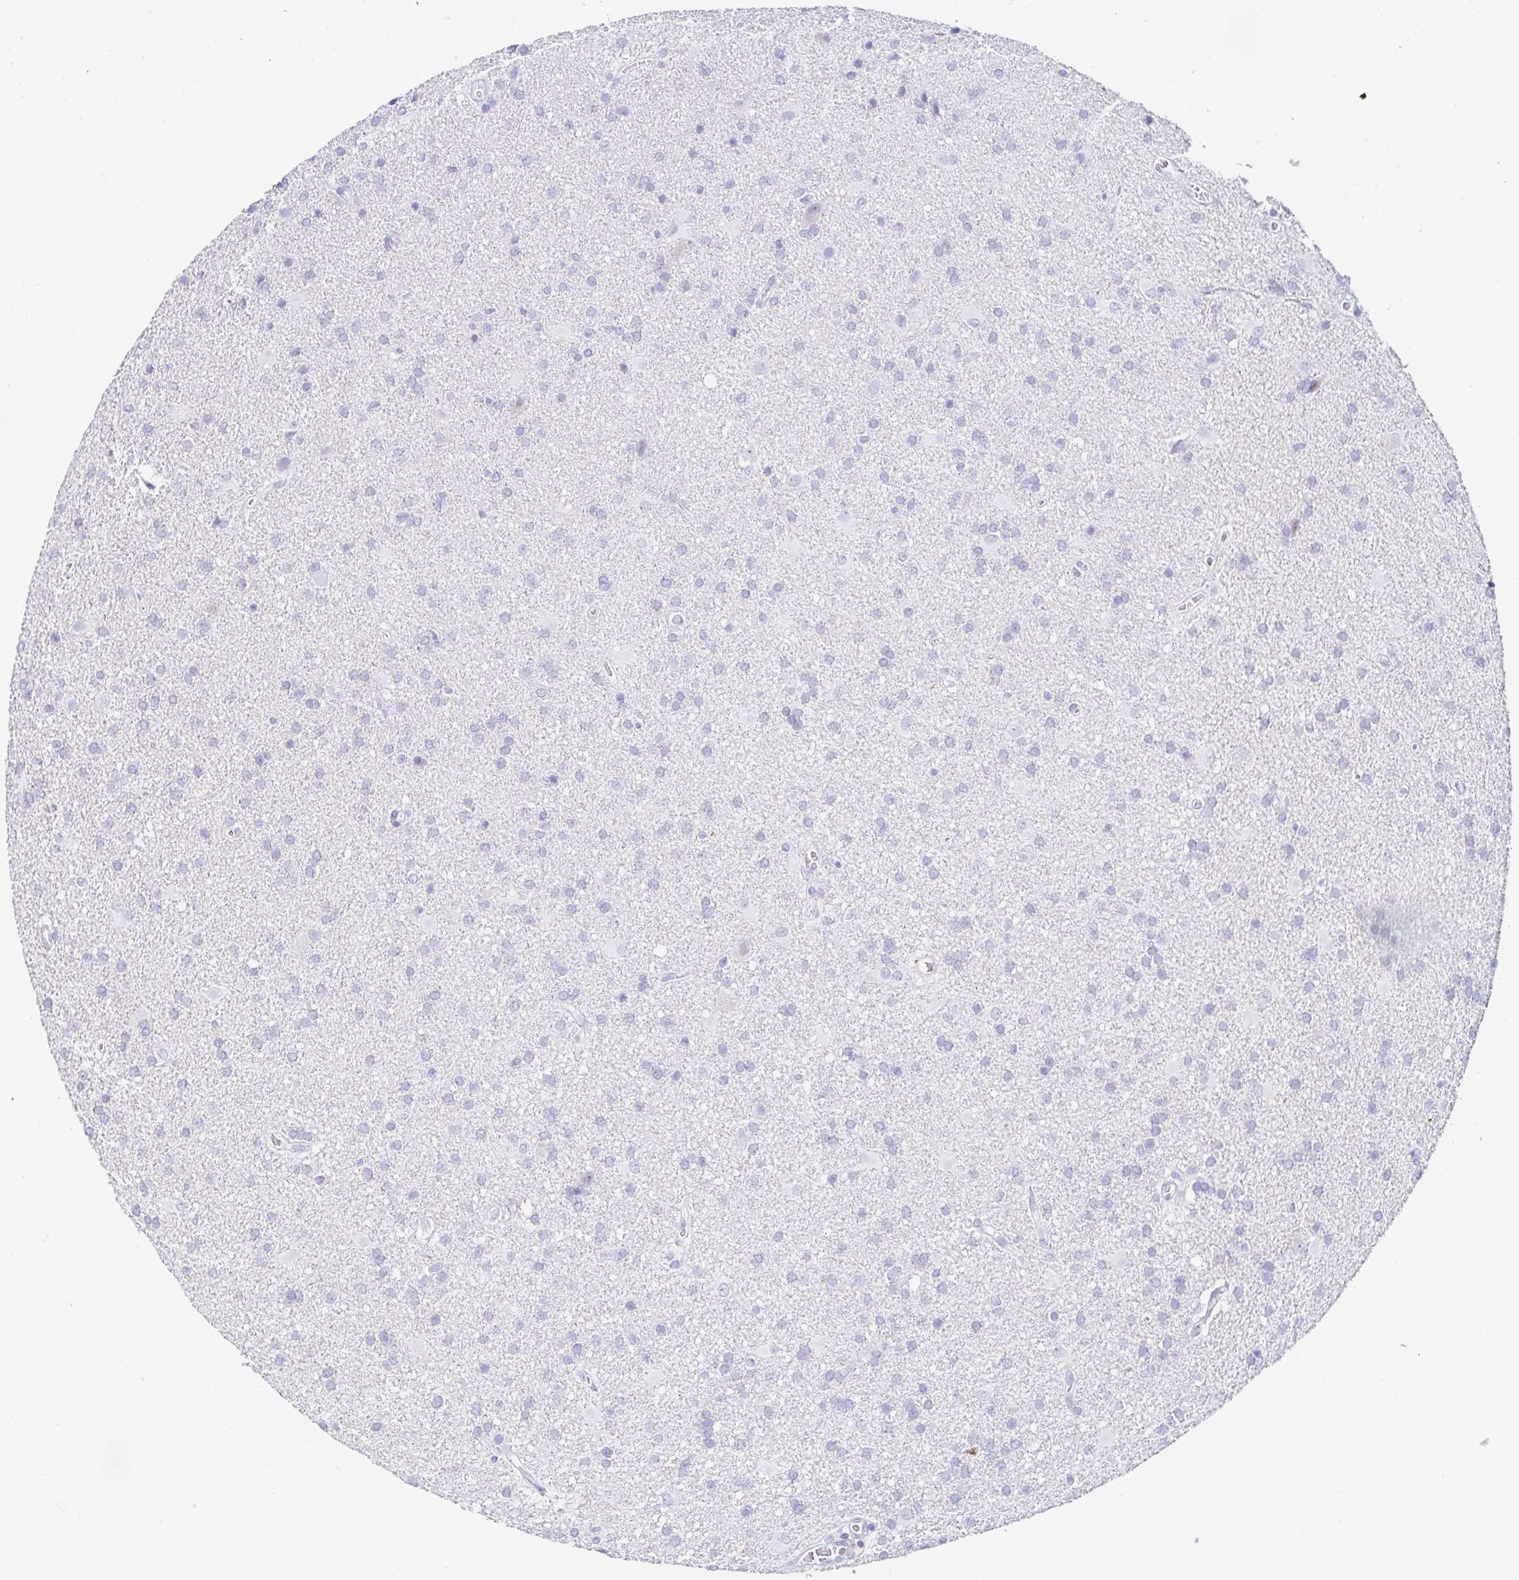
{"staining": {"intensity": "negative", "quantity": "none", "location": "none"}, "tissue": "glioma", "cell_type": "Tumor cells", "image_type": "cancer", "snomed": [{"axis": "morphology", "description": "Glioma, malignant, Low grade"}, {"axis": "topography", "description": "Brain"}], "caption": "High magnification brightfield microscopy of glioma stained with DAB (brown) and counterstained with hematoxylin (blue): tumor cells show no significant staining.", "gene": "OR10K1", "patient": {"sex": "male", "age": 66}}